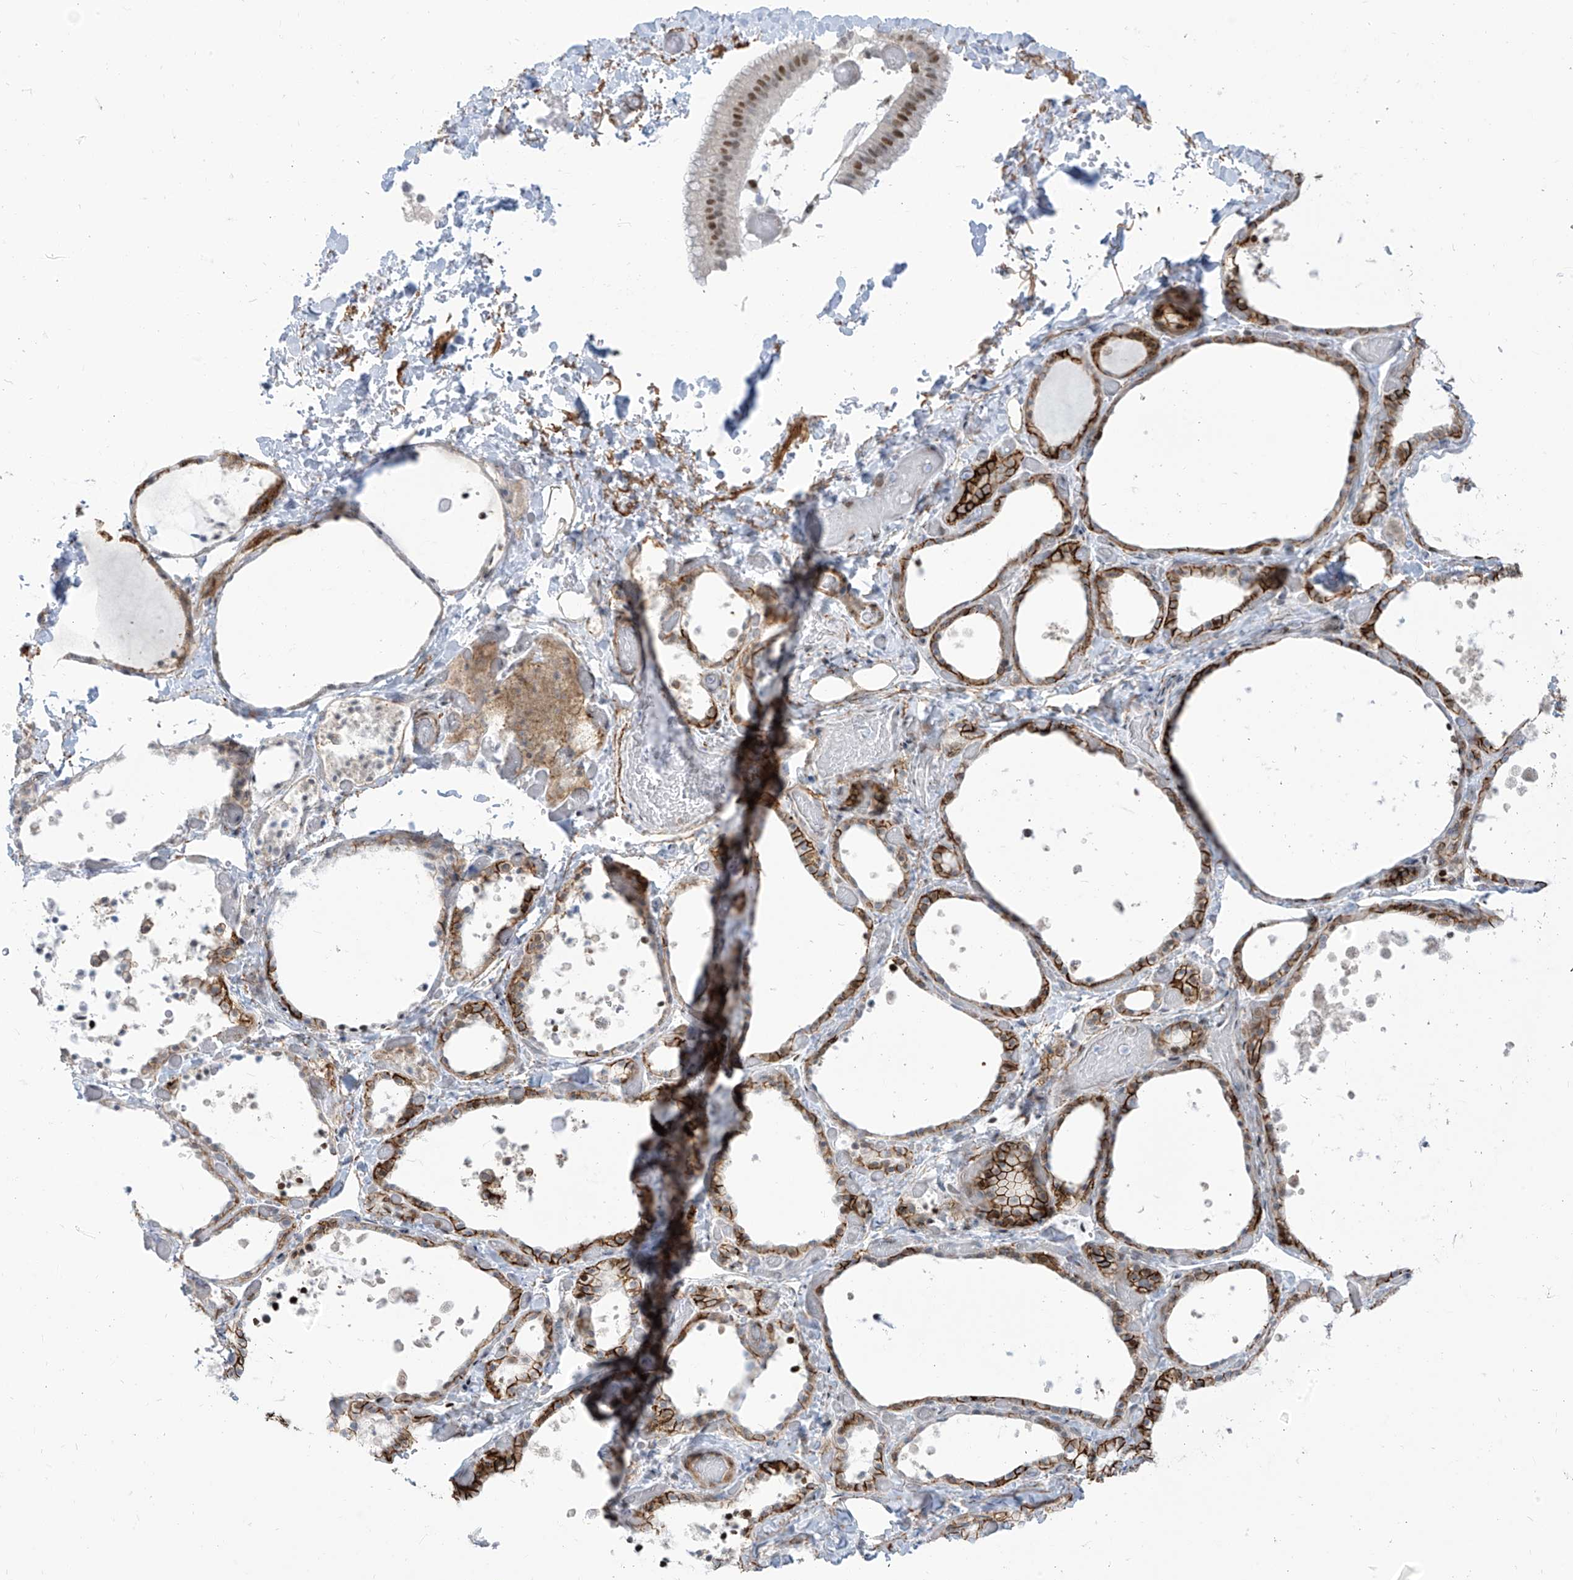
{"staining": {"intensity": "strong", "quantity": ">75%", "location": "cytoplasmic/membranous,nuclear"}, "tissue": "thyroid gland", "cell_type": "Glandular cells", "image_type": "normal", "snomed": [{"axis": "morphology", "description": "Normal tissue, NOS"}, {"axis": "topography", "description": "Thyroid gland"}], "caption": "Thyroid gland stained with IHC shows strong cytoplasmic/membranous,nuclear expression in approximately >75% of glandular cells. (DAB (3,3'-diaminobenzidine) = brown stain, brightfield microscopy at high magnification).", "gene": "LIN9", "patient": {"sex": "female", "age": 44}}